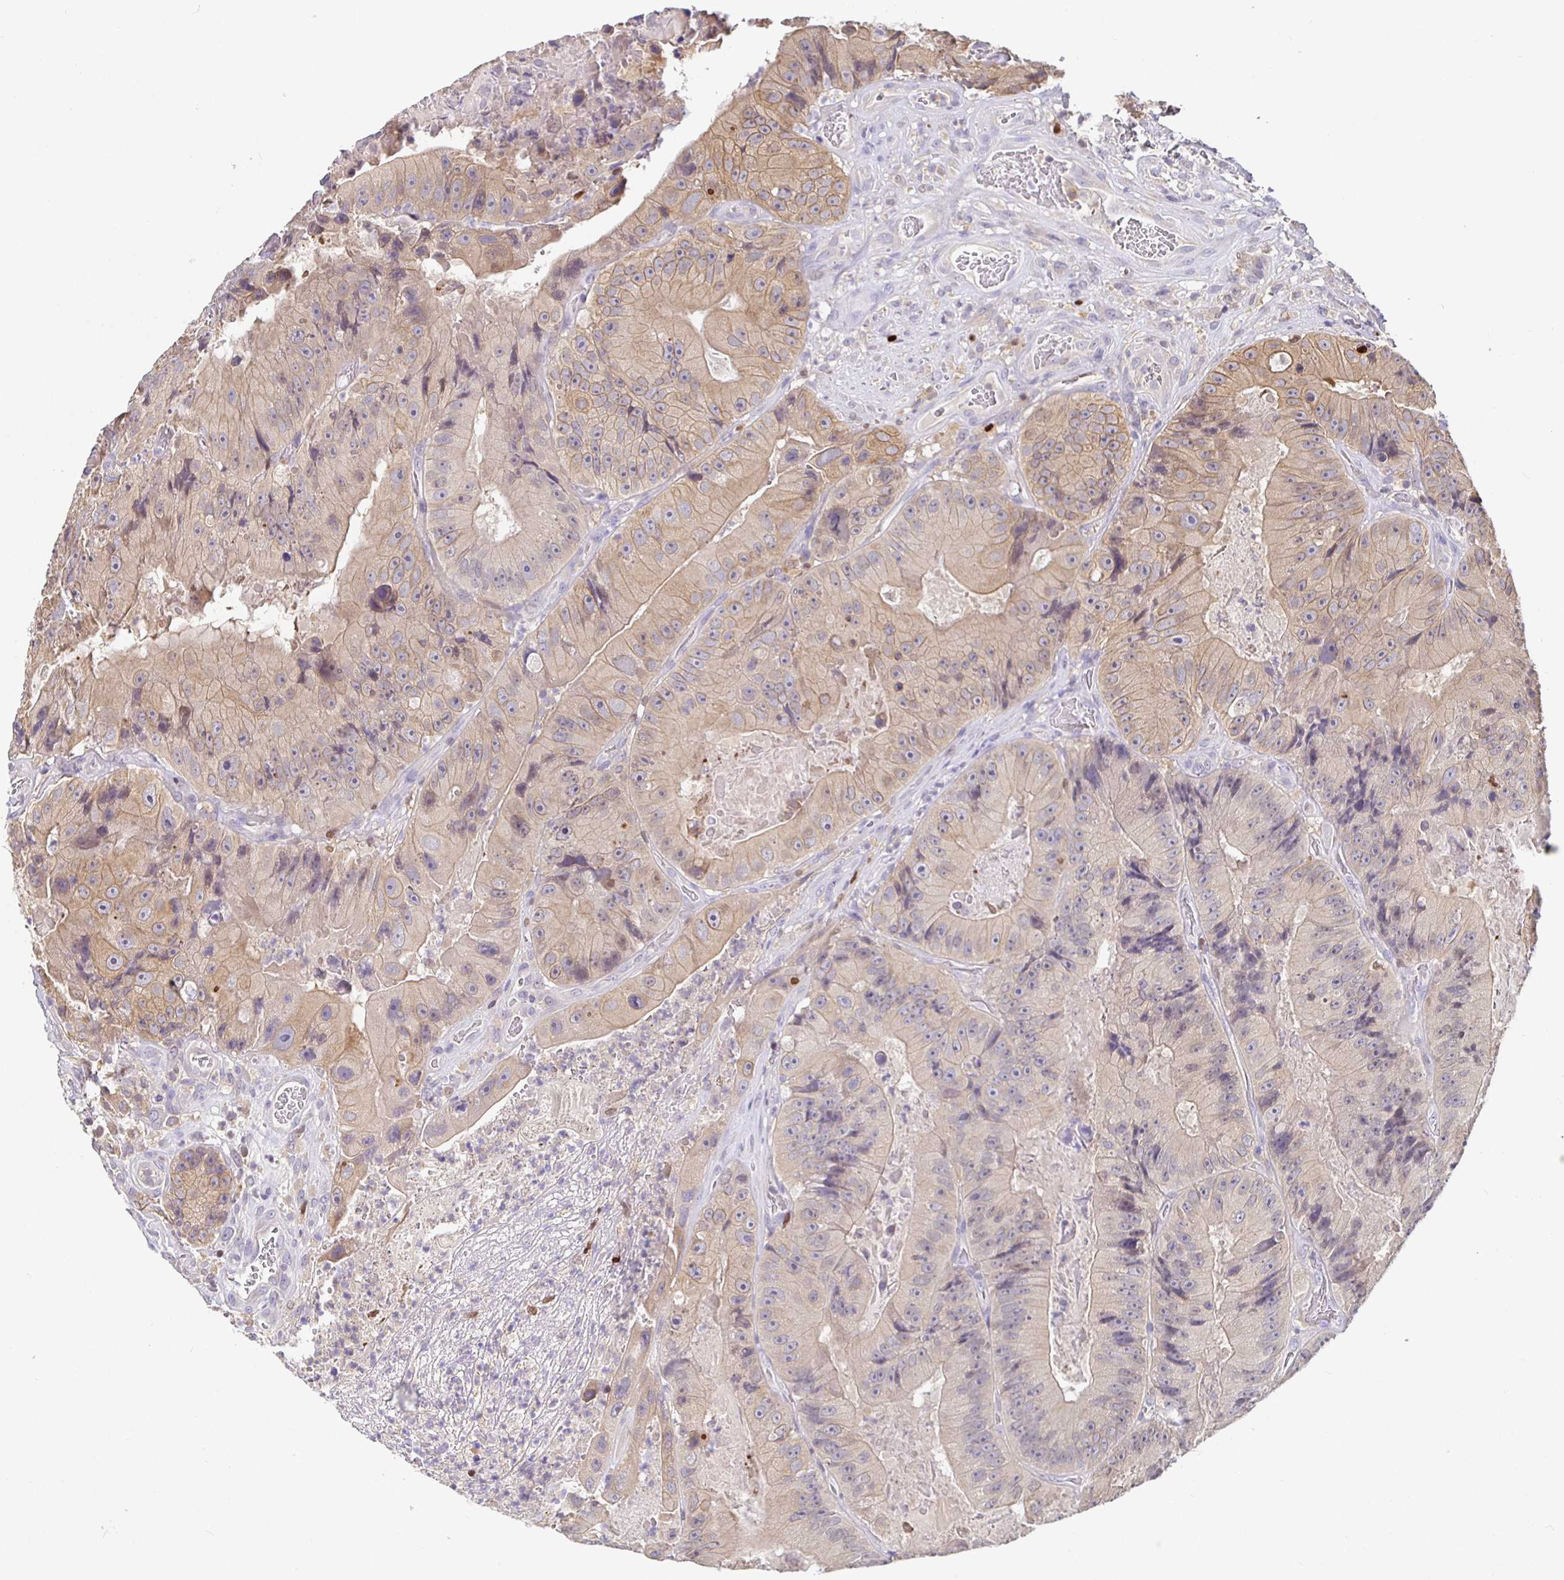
{"staining": {"intensity": "weak", "quantity": ">75%", "location": "cytoplasmic/membranous"}, "tissue": "colorectal cancer", "cell_type": "Tumor cells", "image_type": "cancer", "snomed": [{"axis": "morphology", "description": "Adenocarcinoma, NOS"}, {"axis": "topography", "description": "Colon"}], "caption": "Immunohistochemical staining of human colorectal adenocarcinoma shows weak cytoplasmic/membranous protein staining in approximately >75% of tumor cells.", "gene": "SATB1", "patient": {"sex": "female", "age": 86}}